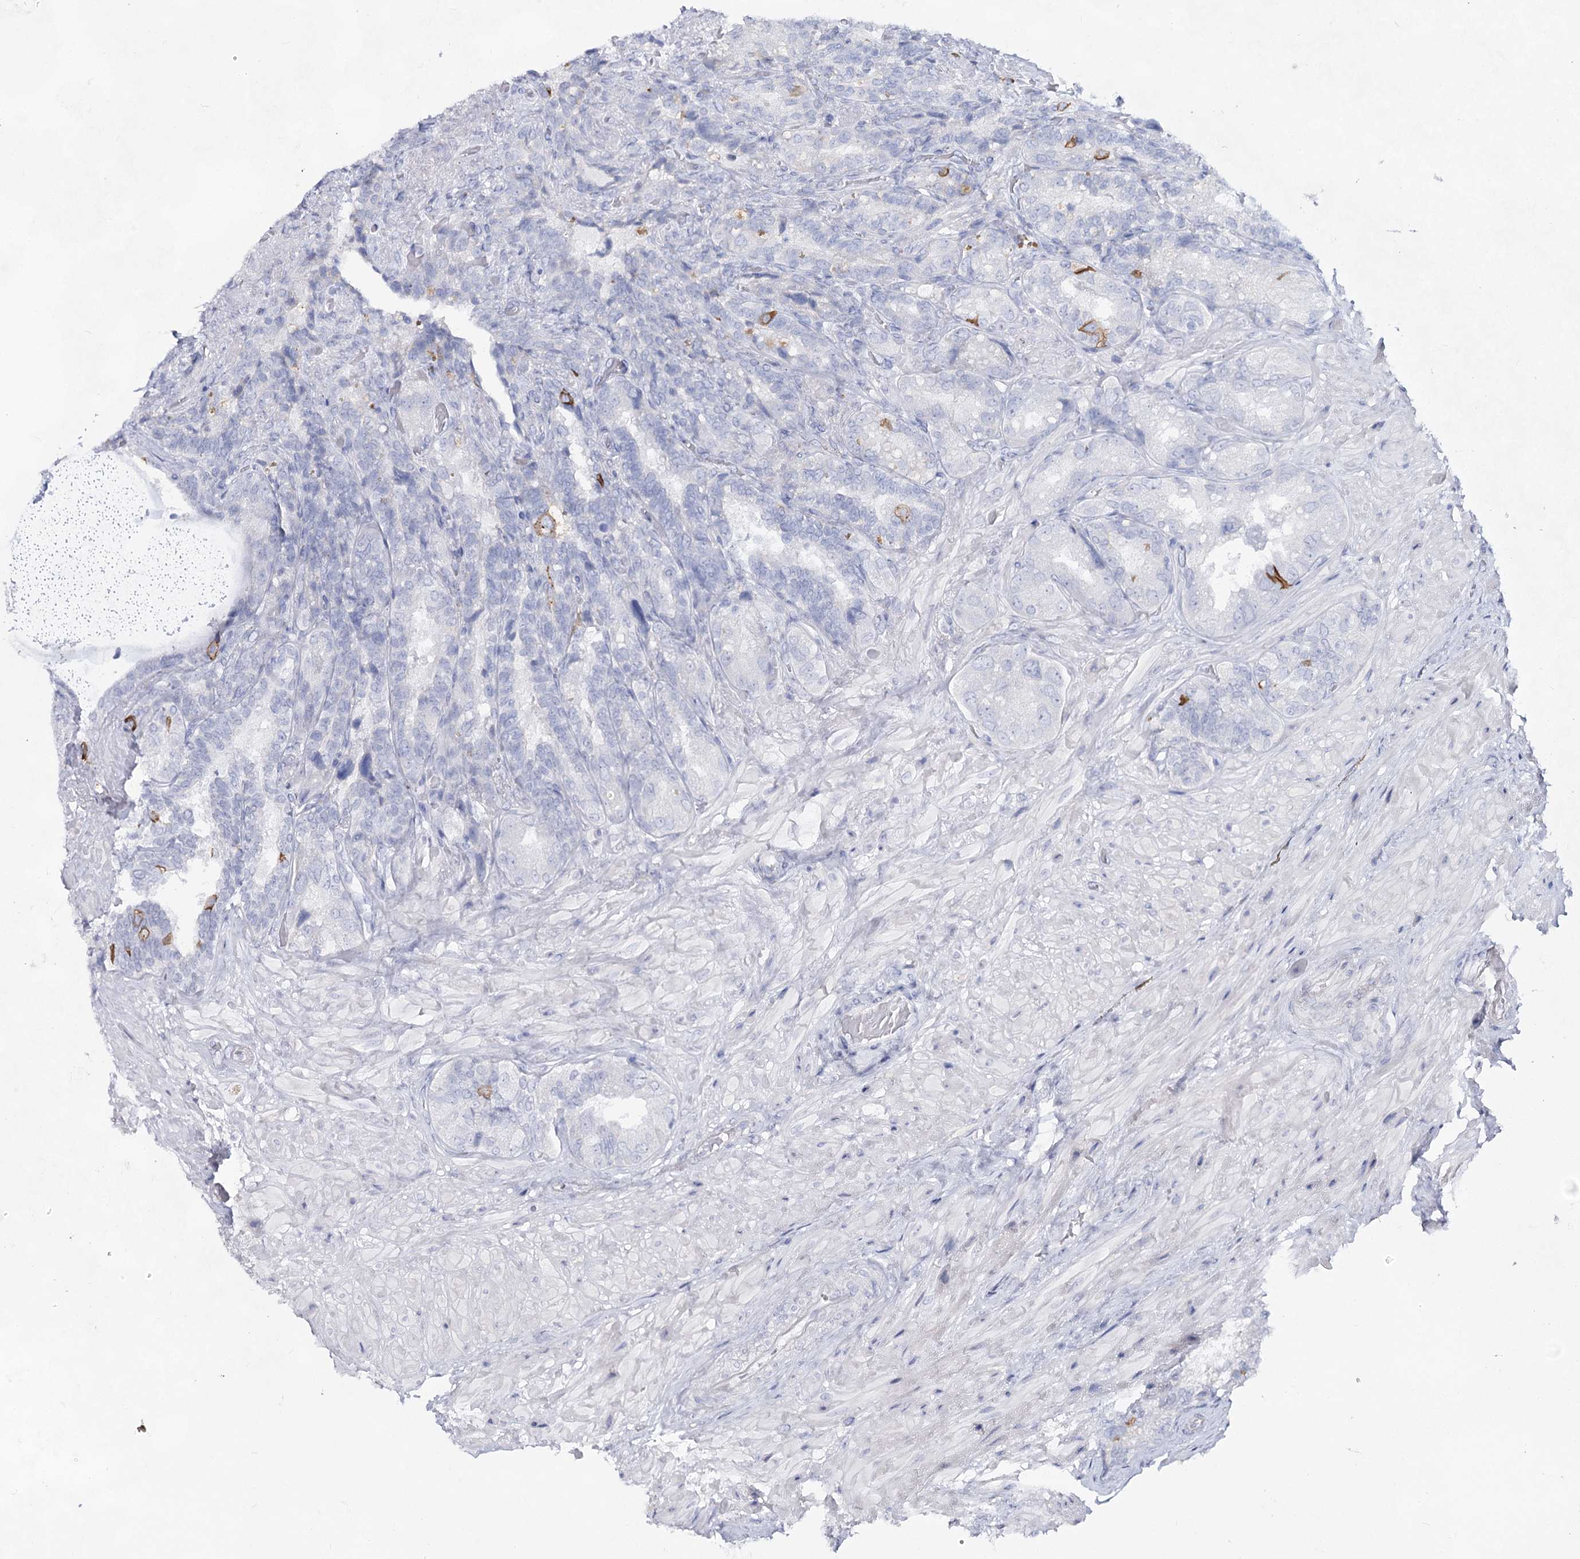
{"staining": {"intensity": "negative", "quantity": "none", "location": "none"}, "tissue": "seminal vesicle", "cell_type": "Glandular cells", "image_type": "normal", "snomed": [{"axis": "morphology", "description": "Normal tissue, NOS"}, {"axis": "topography", "description": "Prostate and seminal vesicle, NOS"}, {"axis": "topography", "description": "Prostate"}, {"axis": "topography", "description": "Seminal veicle"}], "caption": "High power microscopy photomicrograph of an immunohistochemistry histopathology image of normal seminal vesicle, revealing no significant positivity in glandular cells. Brightfield microscopy of IHC stained with DAB (brown) and hematoxylin (blue), captured at high magnification.", "gene": "SLC17A2", "patient": {"sex": "male", "age": 67}}